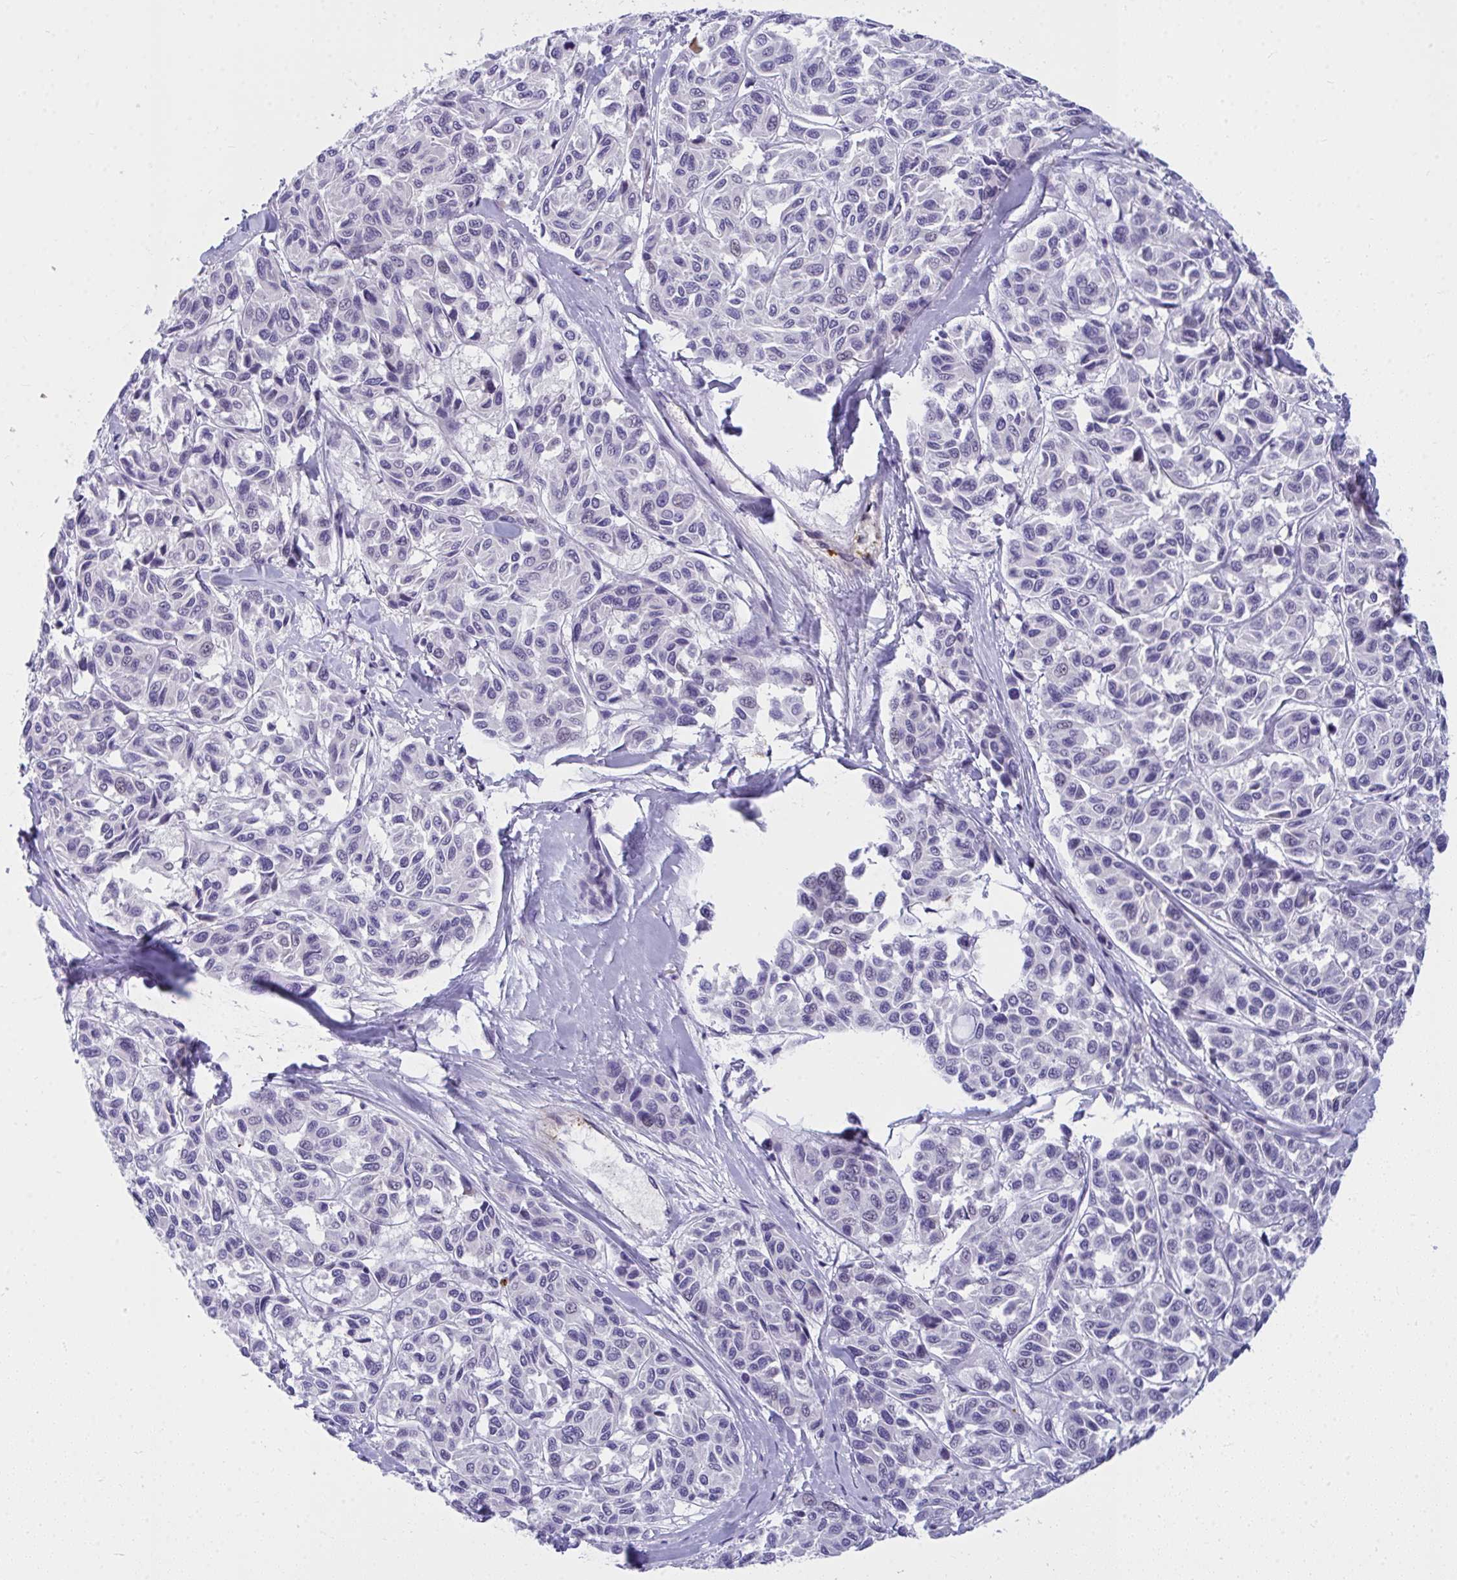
{"staining": {"intensity": "negative", "quantity": "none", "location": "none"}, "tissue": "melanoma", "cell_type": "Tumor cells", "image_type": "cancer", "snomed": [{"axis": "morphology", "description": "Malignant melanoma, NOS"}, {"axis": "topography", "description": "Skin"}], "caption": "Photomicrograph shows no protein expression in tumor cells of melanoma tissue. The staining is performed using DAB brown chromogen with nuclei counter-stained in using hematoxylin.", "gene": "TSBP1", "patient": {"sex": "female", "age": 66}}